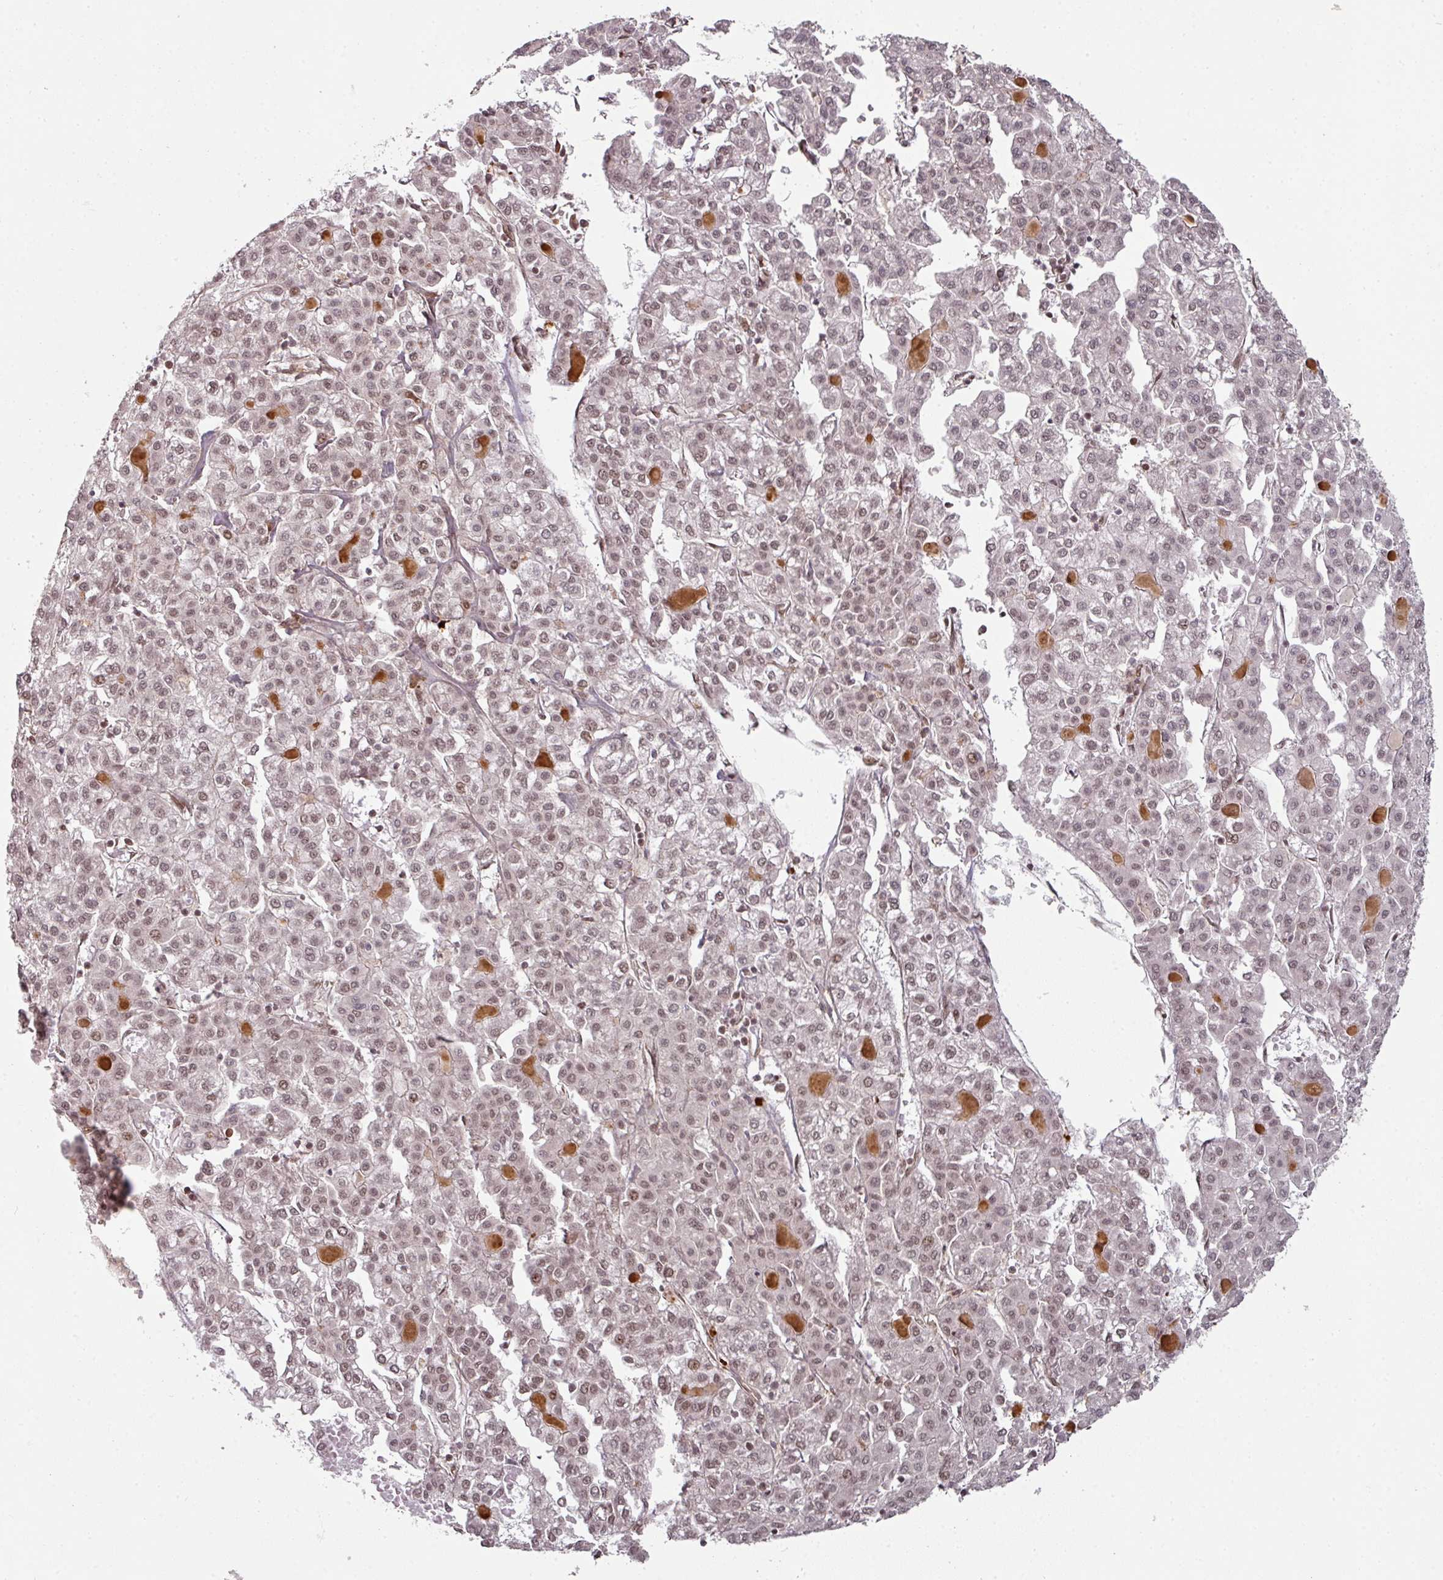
{"staining": {"intensity": "weak", "quantity": "<25%", "location": "nuclear"}, "tissue": "liver cancer", "cell_type": "Tumor cells", "image_type": "cancer", "snomed": [{"axis": "morphology", "description": "Carcinoma, Hepatocellular, NOS"}, {"axis": "topography", "description": "Liver"}], "caption": "This is an IHC histopathology image of human liver hepatocellular carcinoma. There is no staining in tumor cells.", "gene": "SIK3", "patient": {"sex": "female", "age": 43}}